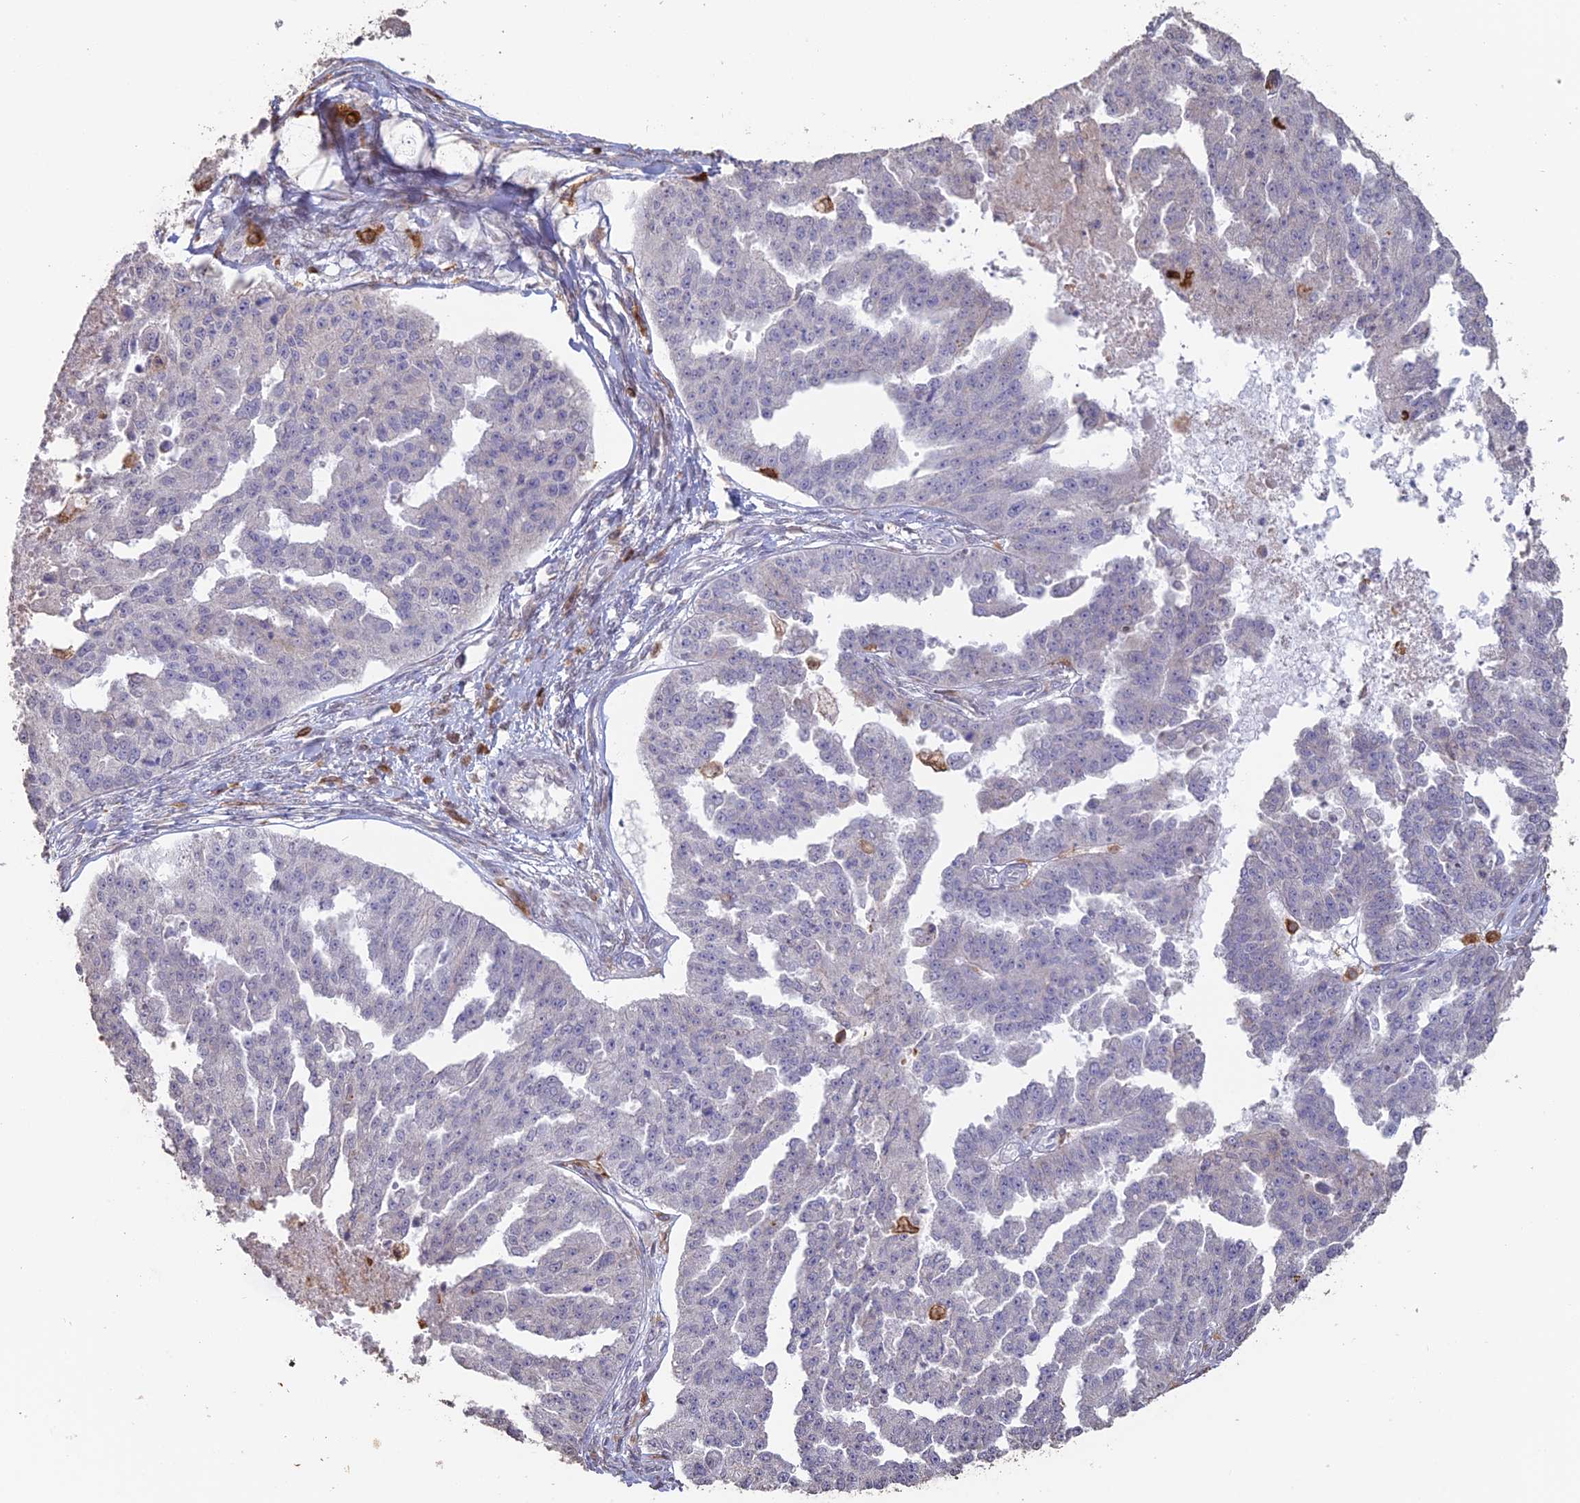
{"staining": {"intensity": "negative", "quantity": "none", "location": "none"}, "tissue": "ovarian cancer", "cell_type": "Tumor cells", "image_type": "cancer", "snomed": [{"axis": "morphology", "description": "Cystadenocarcinoma, serous, NOS"}, {"axis": "topography", "description": "Ovary"}], "caption": "A high-resolution histopathology image shows immunohistochemistry (IHC) staining of ovarian cancer, which exhibits no significant positivity in tumor cells.", "gene": "APOBR", "patient": {"sex": "female", "age": 58}}